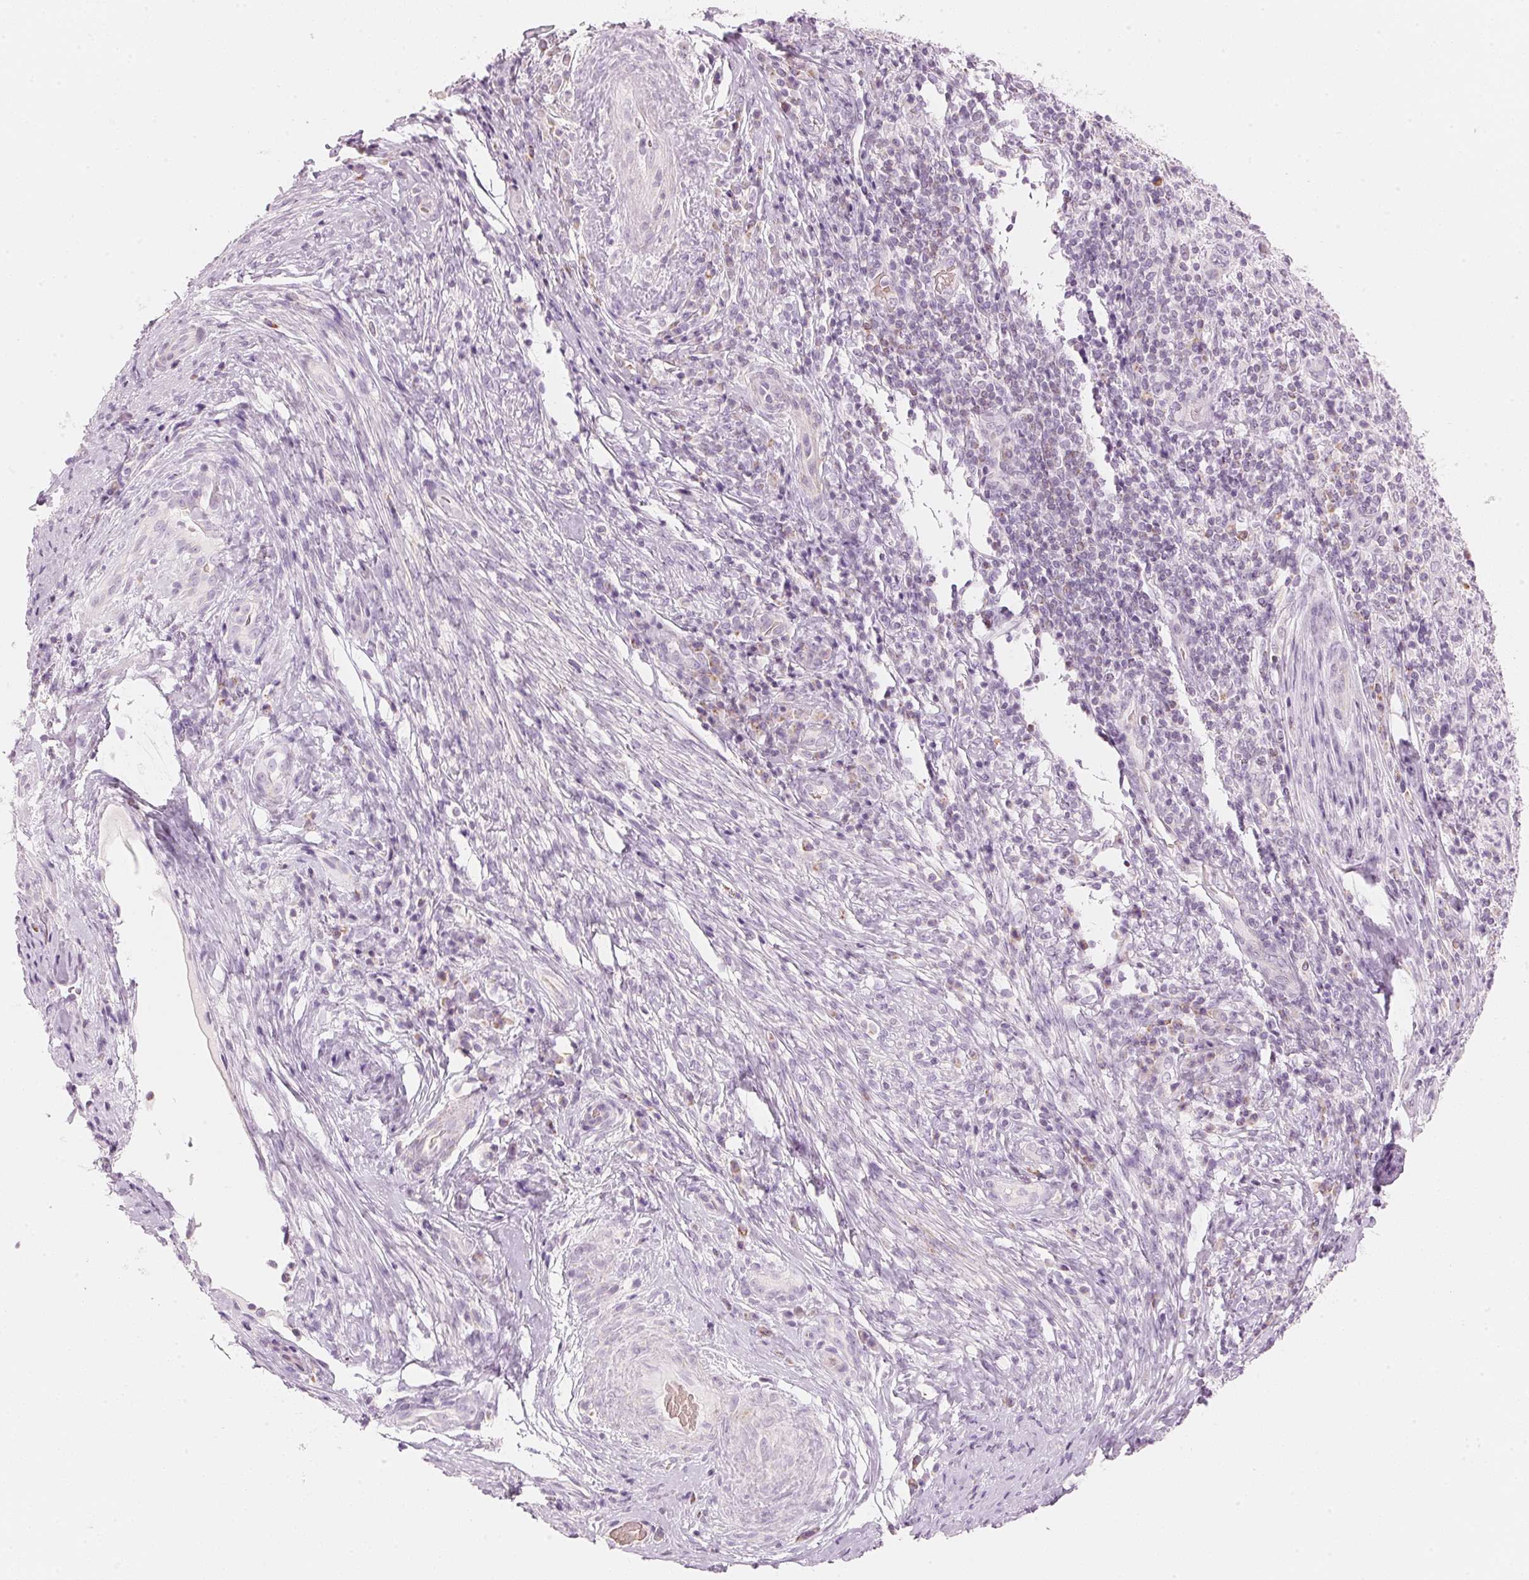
{"staining": {"intensity": "negative", "quantity": "none", "location": "none"}, "tissue": "cervical cancer", "cell_type": "Tumor cells", "image_type": "cancer", "snomed": [{"axis": "morphology", "description": "Squamous cell carcinoma, NOS"}, {"axis": "topography", "description": "Cervix"}], "caption": "A photomicrograph of human cervical squamous cell carcinoma is negative for staining in tumor cells.", "gene": "HOXB13", "patient": {"sex": "female", "age": 46}}